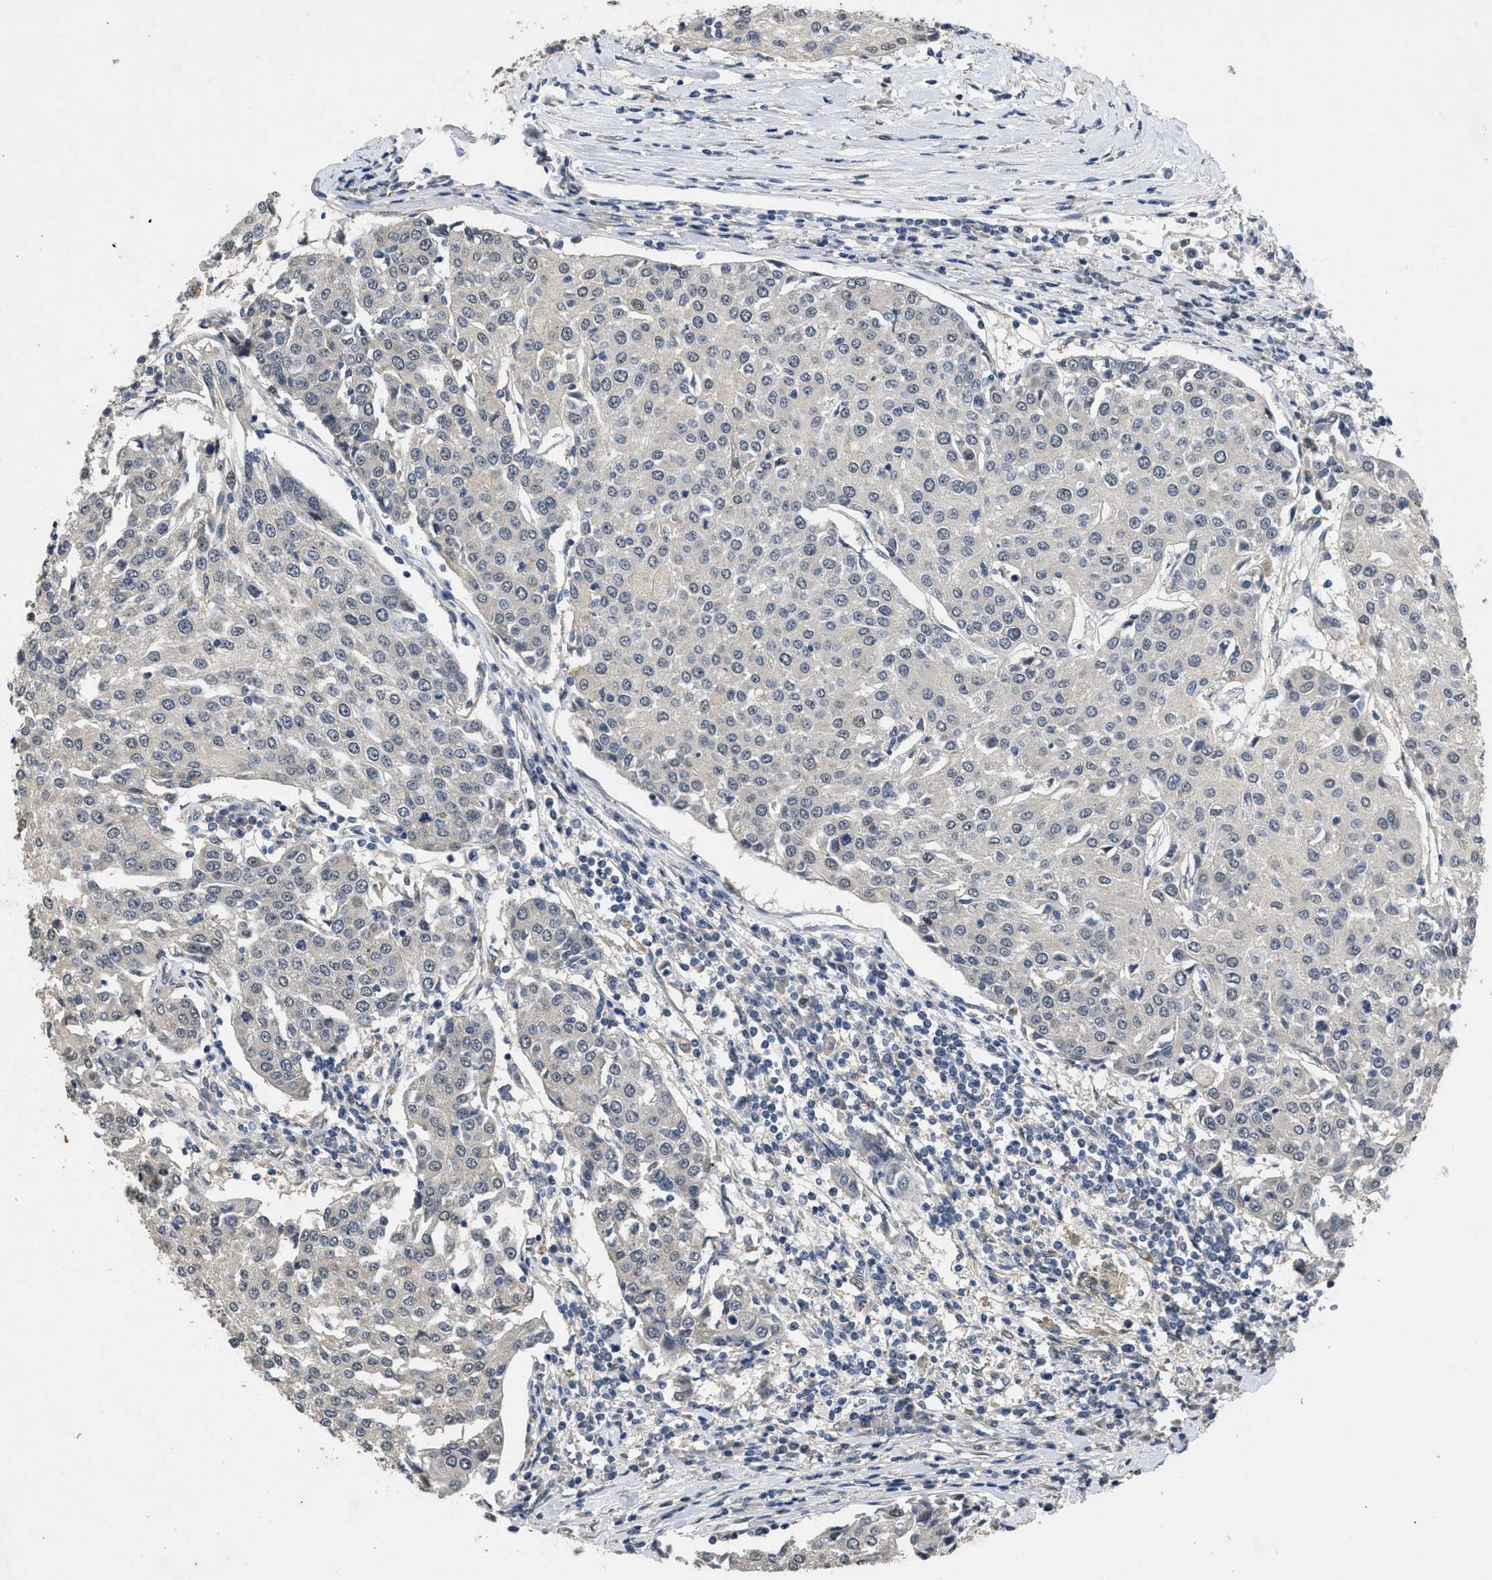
{"staining": {"intensity": "weak", "quantity": "<25%", "location": "nuclear"}, "tissue": "urothelial cancer", "cell_type": "Tumor cells", "image_type": "cancer", "snomed": [{"axis": "morphology", "description": "Urothelial carcinoma, High grade"}, {"axis": "topography", "description": "Urinary bladder"}], "caption": "This is an immunohistochemistry photomicrograph of human urothelial carcinoma (high-grade). There is no expression in tumor cells.", "gene": "PAPOLG", "patient": {"sex": "female", "age": 85}}